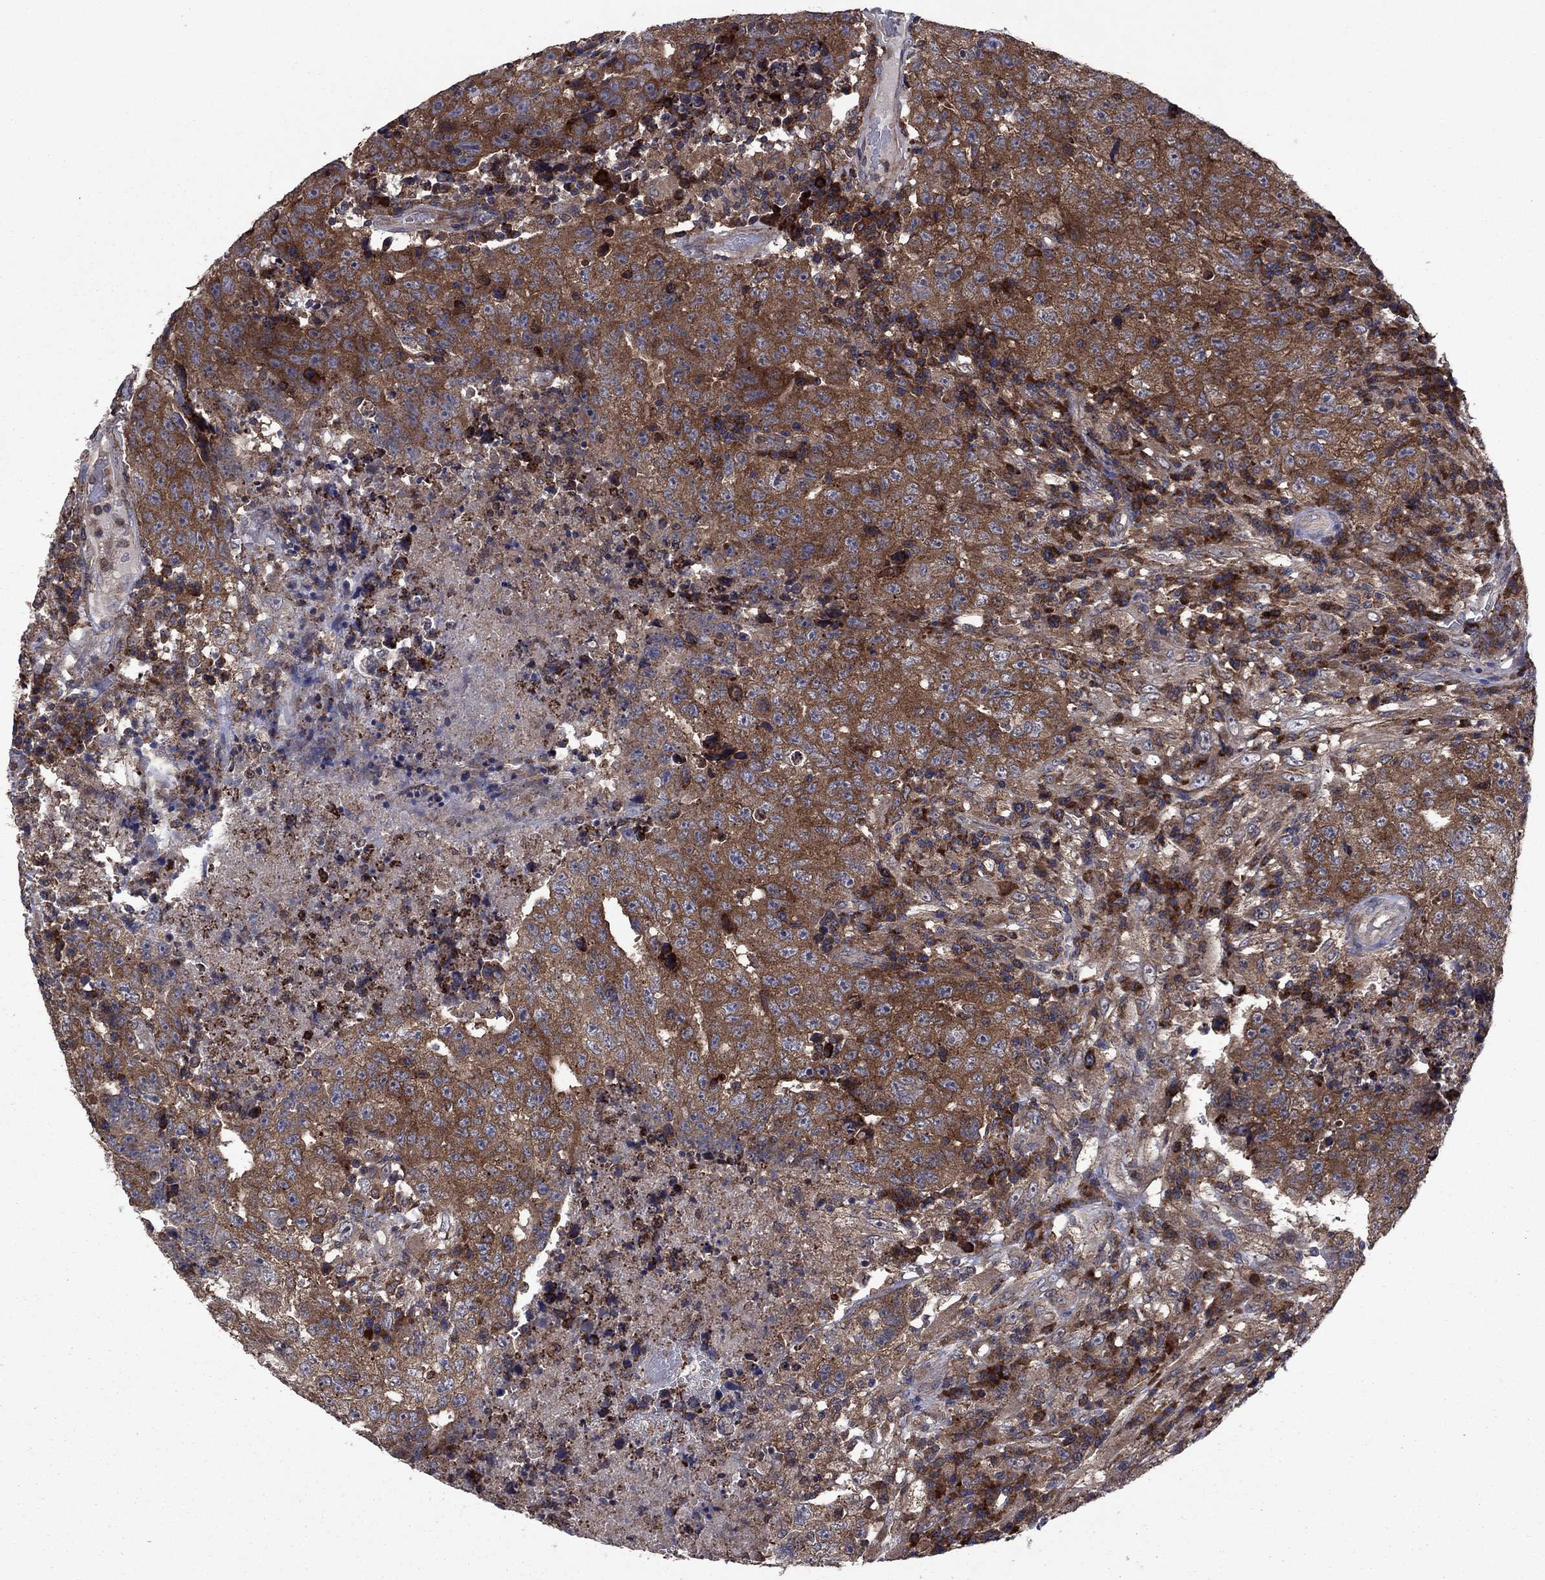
{"staining": {"intensity": "strong", "quantity": ">75%", "location": "cytoplasmic/membranous"}, "tissue": "testis cancer", "cell_type": "Tumor cells", "image_type": "cancer", "snomed": [{"axis": "morphology", "description": "Necrosis, NOS"}, {"axis": "morphology", "description": "Carcinoma, Embryonal, NOS"}, {"axis": "topography", "description": "Testis"}], "caption": "A brown stain shows strong cytoplasmic/membranous positivity of a protein in human embryonal carcinoma (testis) tumor cells. (DAB IHC, brown staining for protein, blue staining for nuclei).", "gene": "MEA1", "patient": {"sex": "male", "age": 19}}